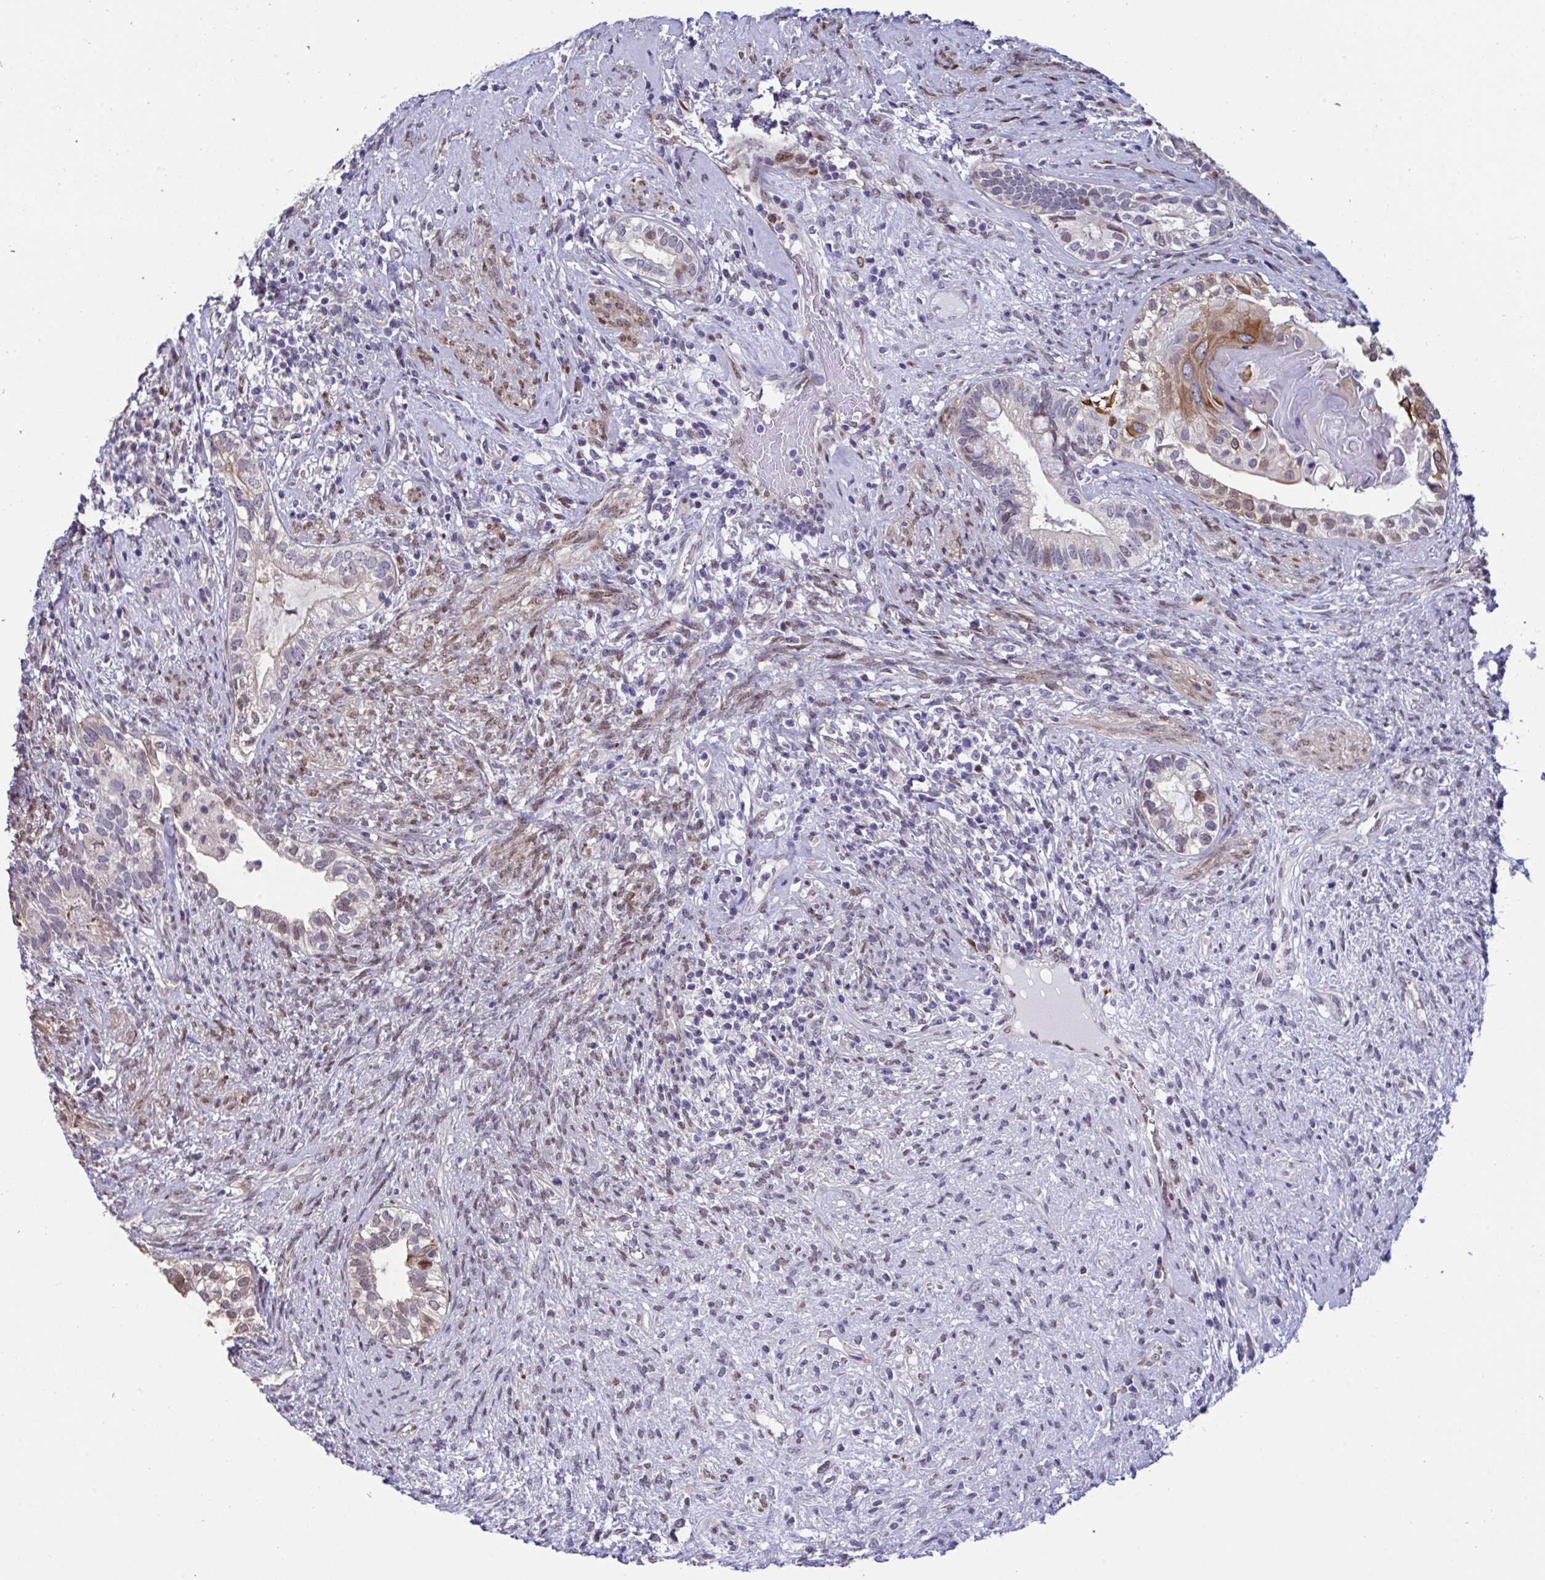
{"staining": {"intensity": "moderate", "quantity": "<25%", "location": "cytoplasmic/membranous,nuclear"}, "tissue": "testis cancer", "cell_type": "Tumor cells", "image_type": "cancer", "snomed": [{"axis": "morphology", "description": "Seminoma, NOS"}, {"axis": "morphology", "description": "Carcinoma, Embryonal, NOS"}, {"axis": "topography", "description": "Testis"}], "caption": "A brown stain shows moderate cytoplasmic/membranous and nuclear staining of a protein in human testis embryonal carcinoma tumor cells.", "gene": "PELI2", "patient": {"sex": "male", "age": 41}}